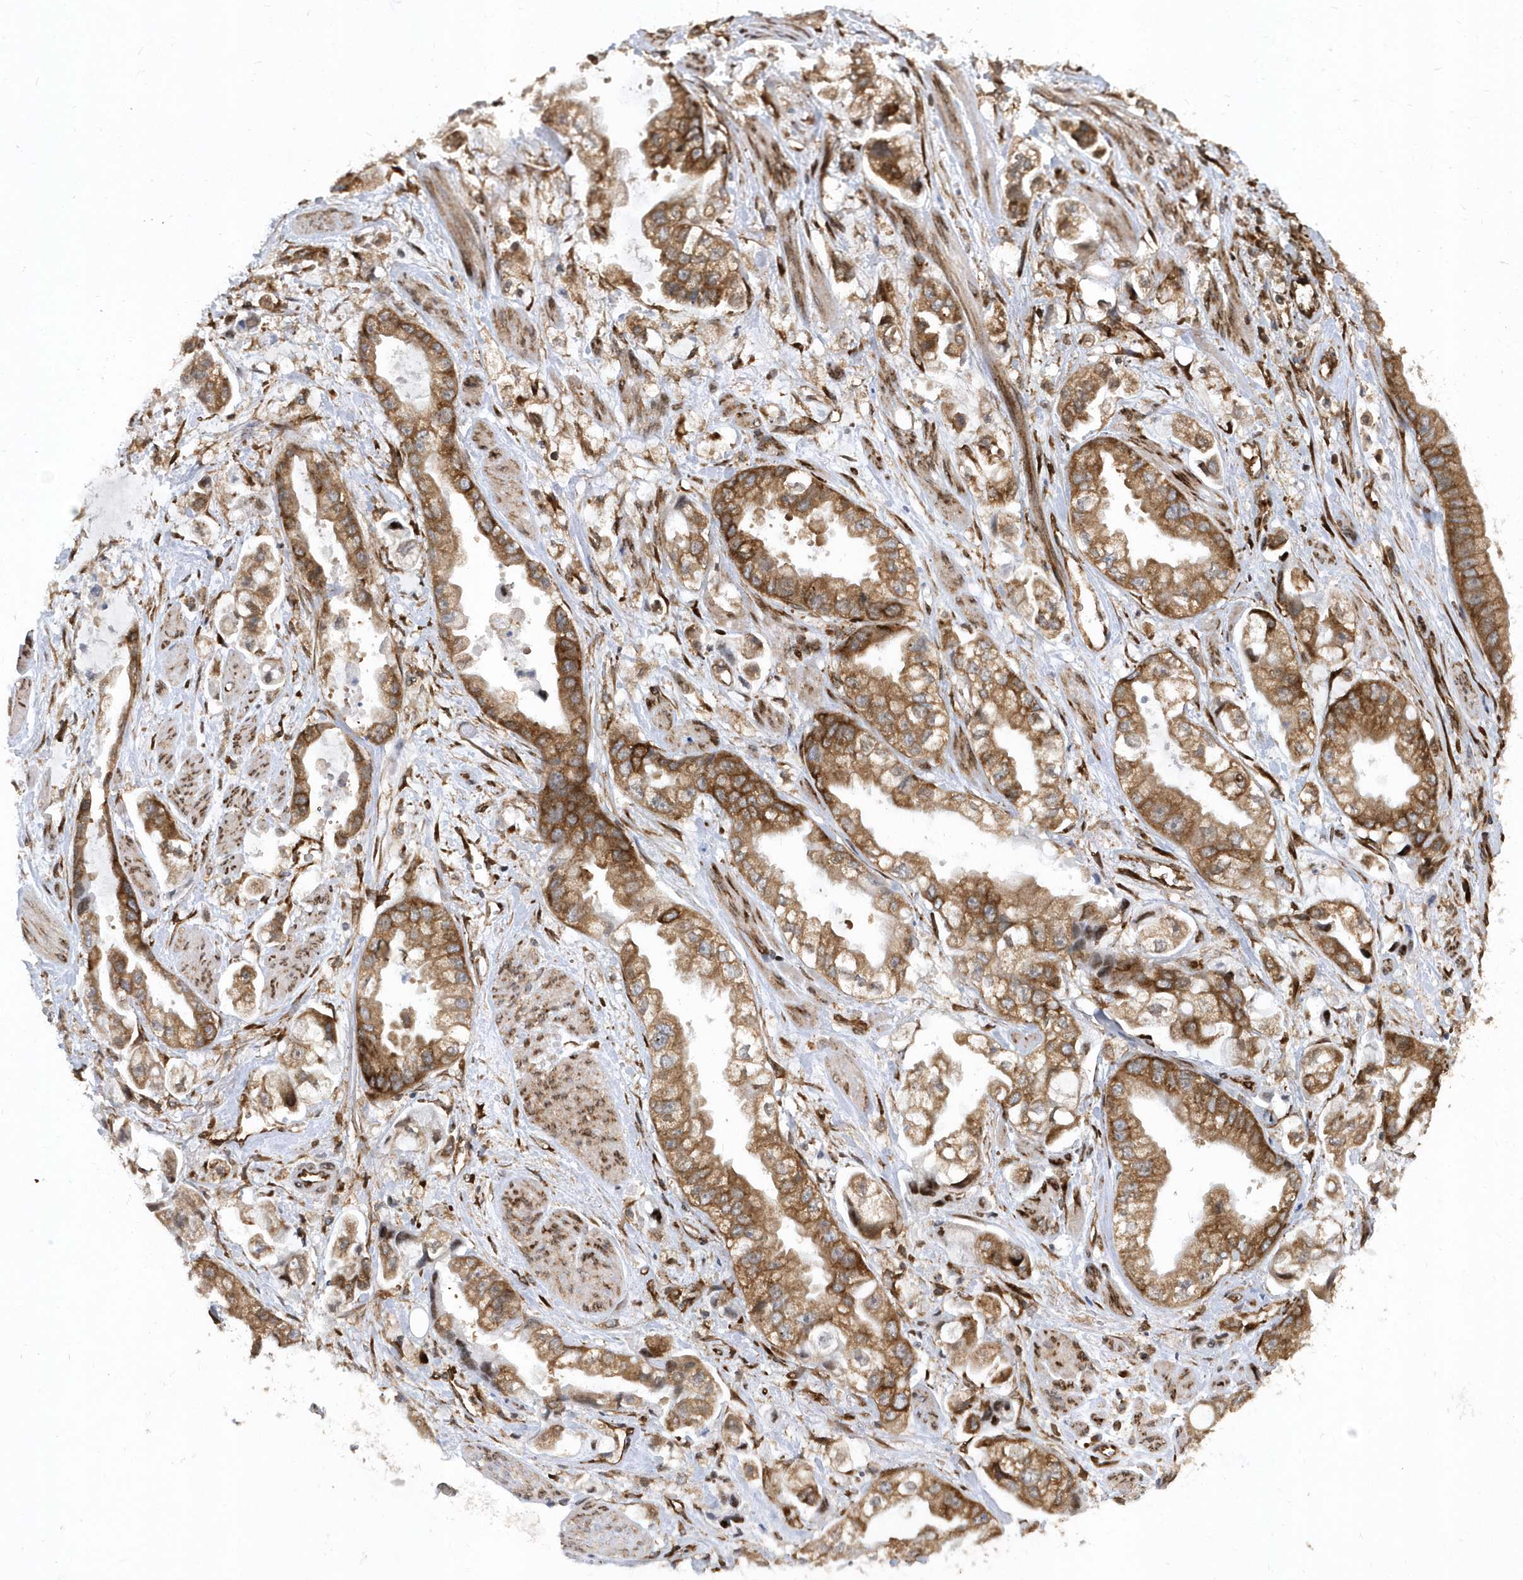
{"staining": {"intensity": "moderate", "quantity": ">75%", "location": "cytoplasmic/membranous"}, "tissue": "stomach cancer", "cell_type": "Tumor cells", "image_type": "cancer", "snomed": [{"axis": "morphology", "description": "Adenocarcinoma, NOS"}, {"axis": "topography", "description": "Stomach"}], "caption": "DAB (3,3'-diaminobenzidine) immunohistochemical staining of human stomach adenocarcinoma shows moderate cytoplasmic/membranous protein staining in approximately >75% of tumor cells.", "gene": "PHF1", "patient": {"sex": "male", "age": 62}}